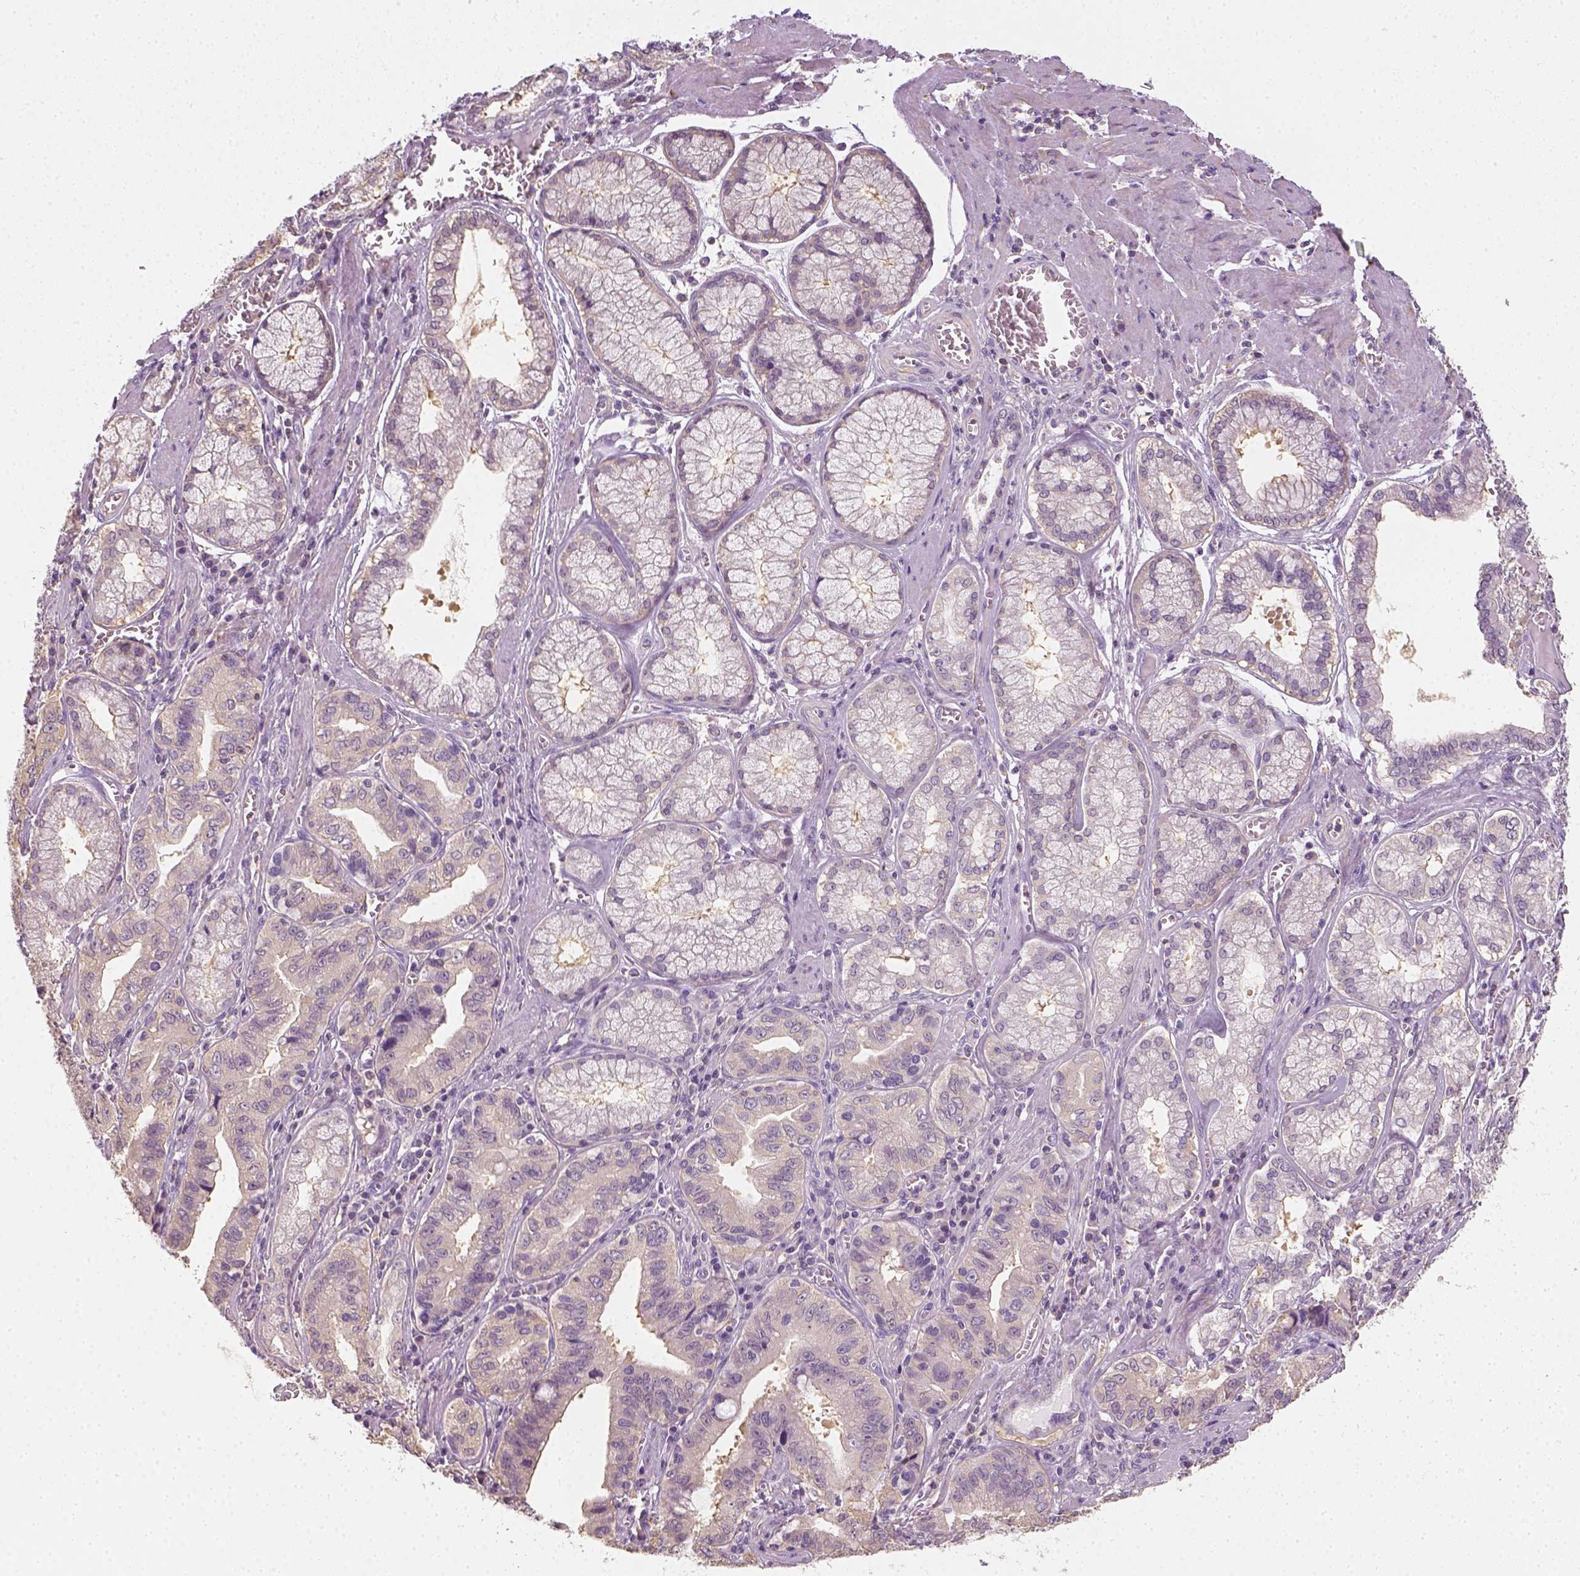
{"staining": {"intensity": "negative", "quantity": "none", "location": "none"}, "tissue": "stomach cancer", "cell_type": "Tumor cells", "image_type": "cancer", "snomed": [{"axis": "morphology", "description": "Adenocarcinoma, NOS"}, {"axis": "topography", "description": "Stomach, lower"}], "caption": "A high-resolution image shows immunohistochemistry (IHC) staining of adenocarcinoma (stomach), which exhibits no significant positivity in tumor cells.", "gene": "EPHB1", "patient": {"sex": "female", "age": 76}}